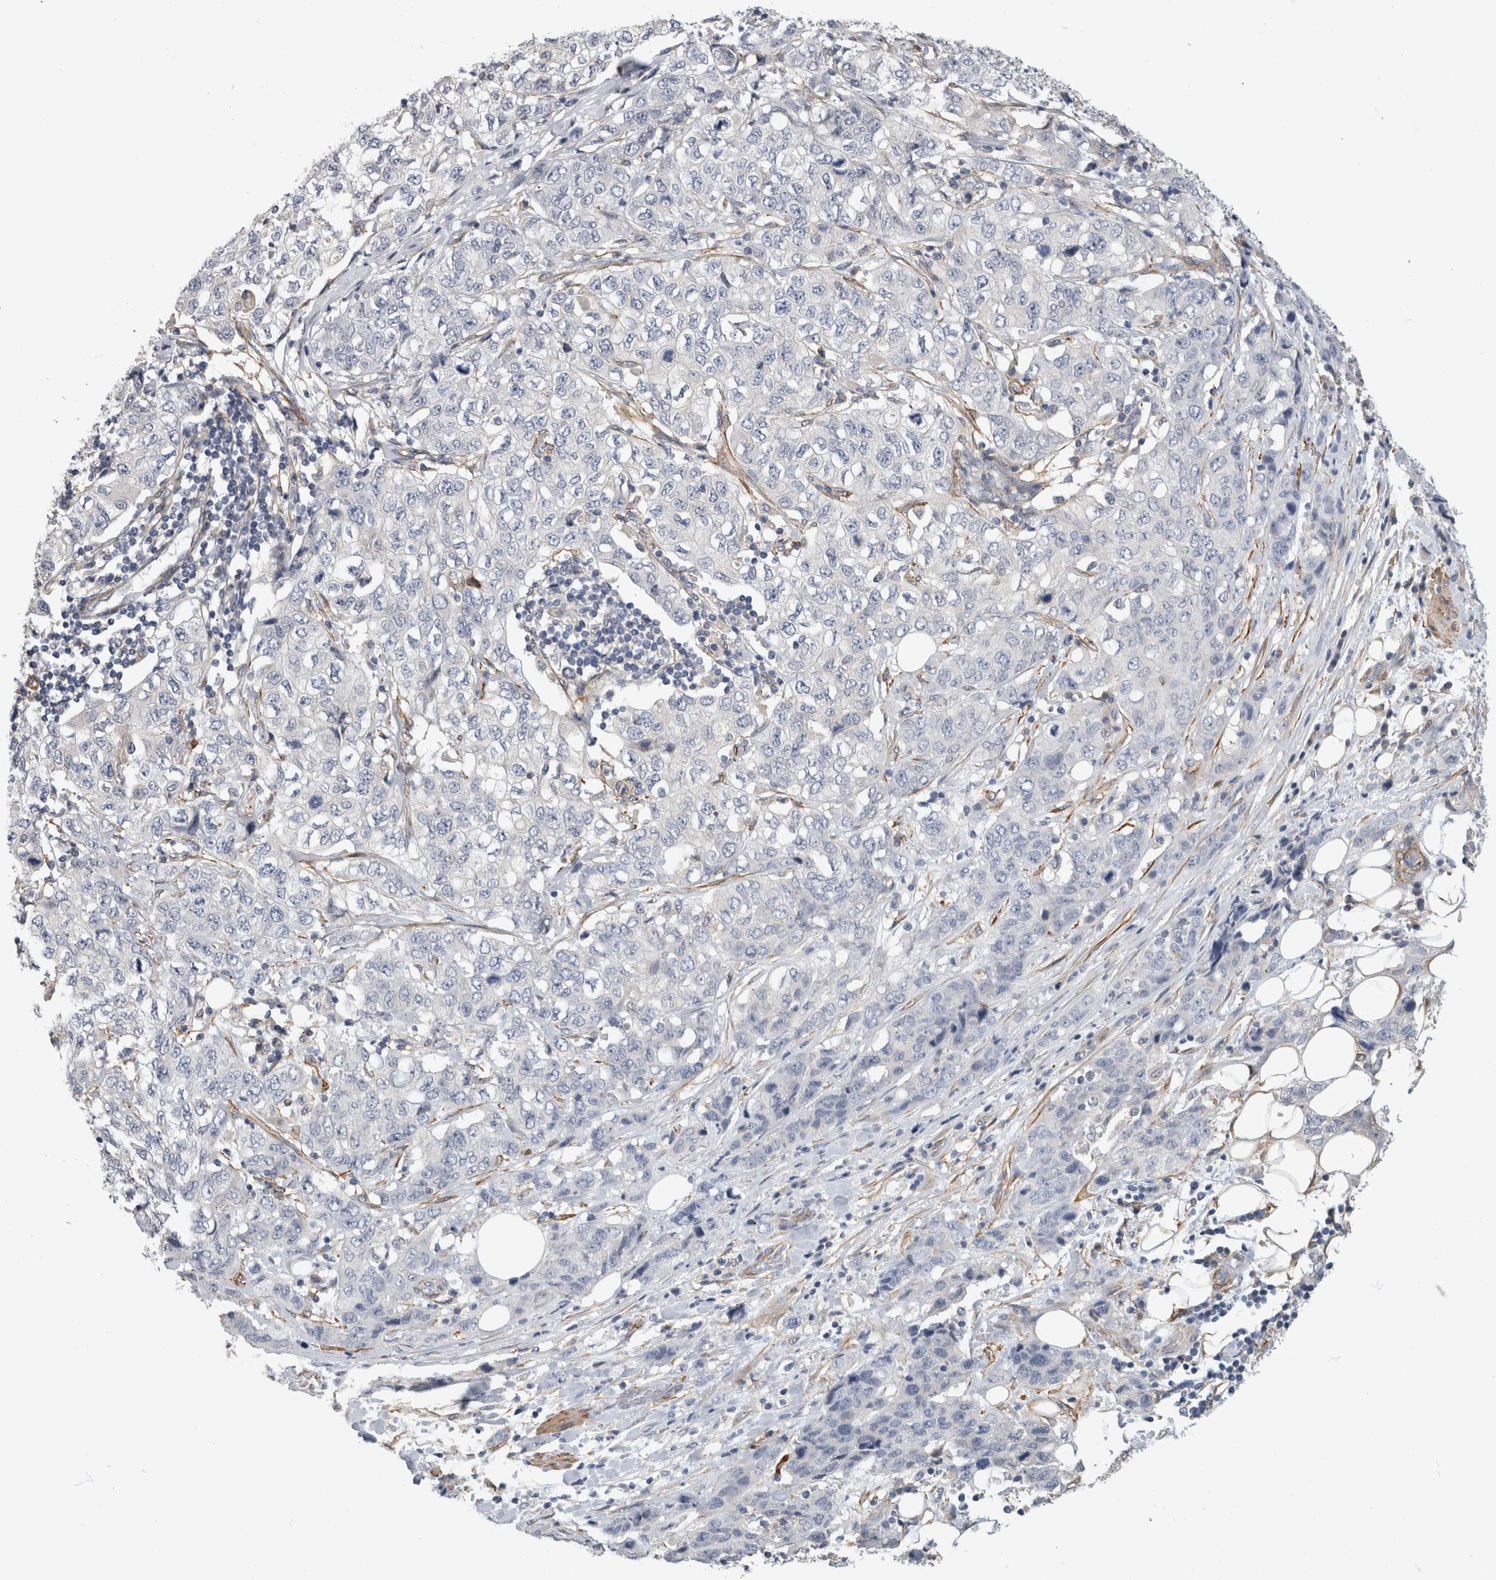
{"staining": {"intensity": "negative", "quantity": "none", "location": "none"}, "tissue": "stomach cancer", "cell_type": "Tumor cells", "image_type": "cancer", "snomed": [{"axis": "morphology", "description": "Adenocarcinoma, NOS"}, {"axis": "topography", "description": "Stomach"}], "caption": "High magnification brightfield microscopy of stomach adenocarcinoma stained with DAB (3,3'-diaminobenzidine) (brown) and counterstained with hematoxylin (blue): tumor cells show no significant positivity.", "gene": "PGM1", "patient": {"sex": "male", "age": 48}}